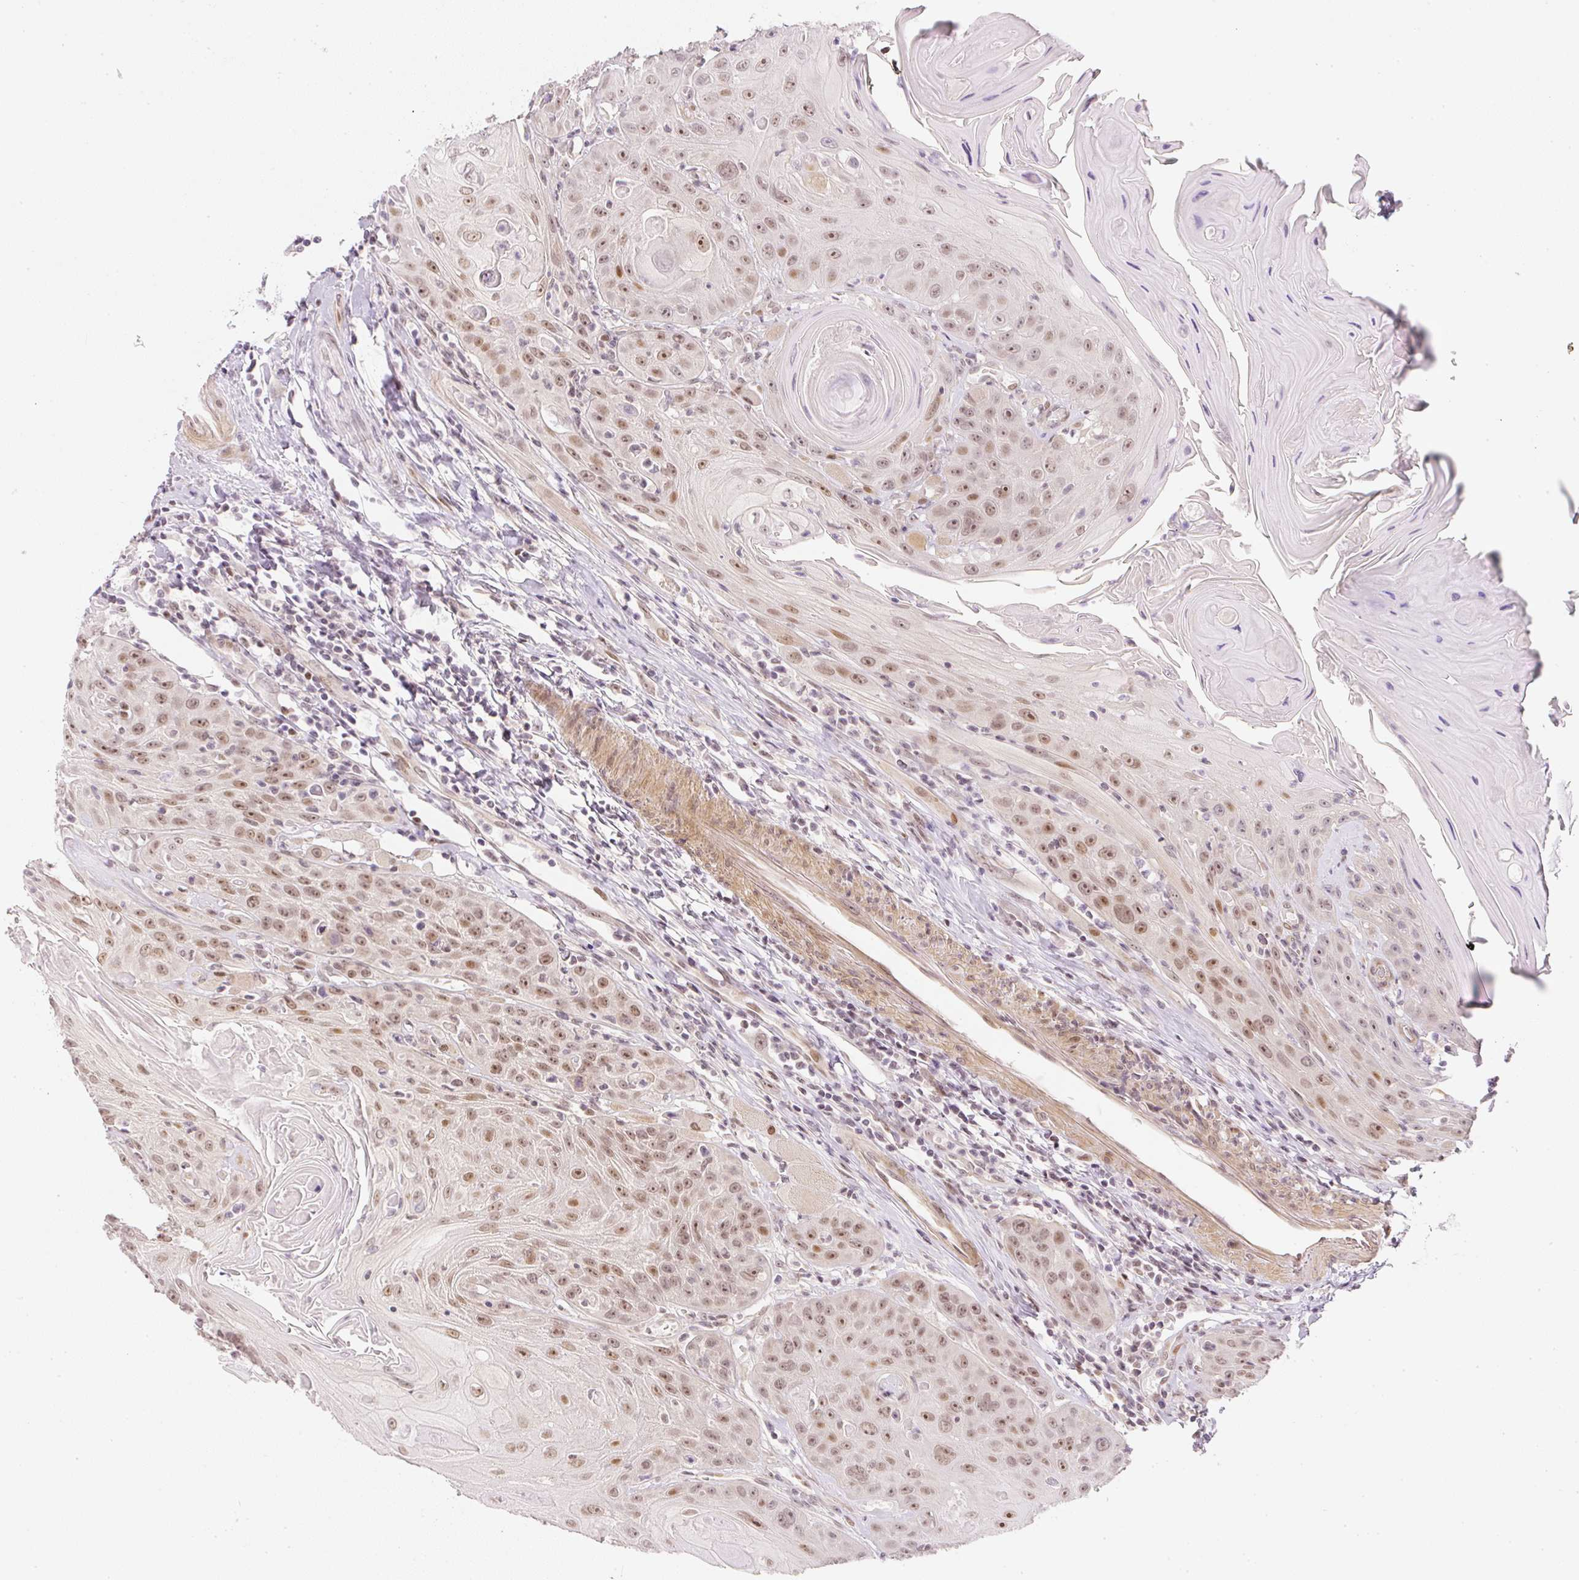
{"staining": {"intensity": "moderate", "quantity": ">75%", "location": "nuclear"}, "tissue": "head and neck cancer", "cell_type": "Tumor cells", "image_type": "cancer", "snomed": [{"axis": "morphology", "description": "Squamous cell carcinoma, NOS"}, {"axis": "topography", "description": "Head-Neck"}], "caption": "IHC histopathology image of neoplastic tissue: head and neck squamous cell carcinoma stained using IHC displays medium levels of moderate protein expression localized specifically in the nuclear of tumor cells, appearing as a nuclear brown color.", "gene": "DPPA4", "patient": {"sex": "female", "age": 59}}